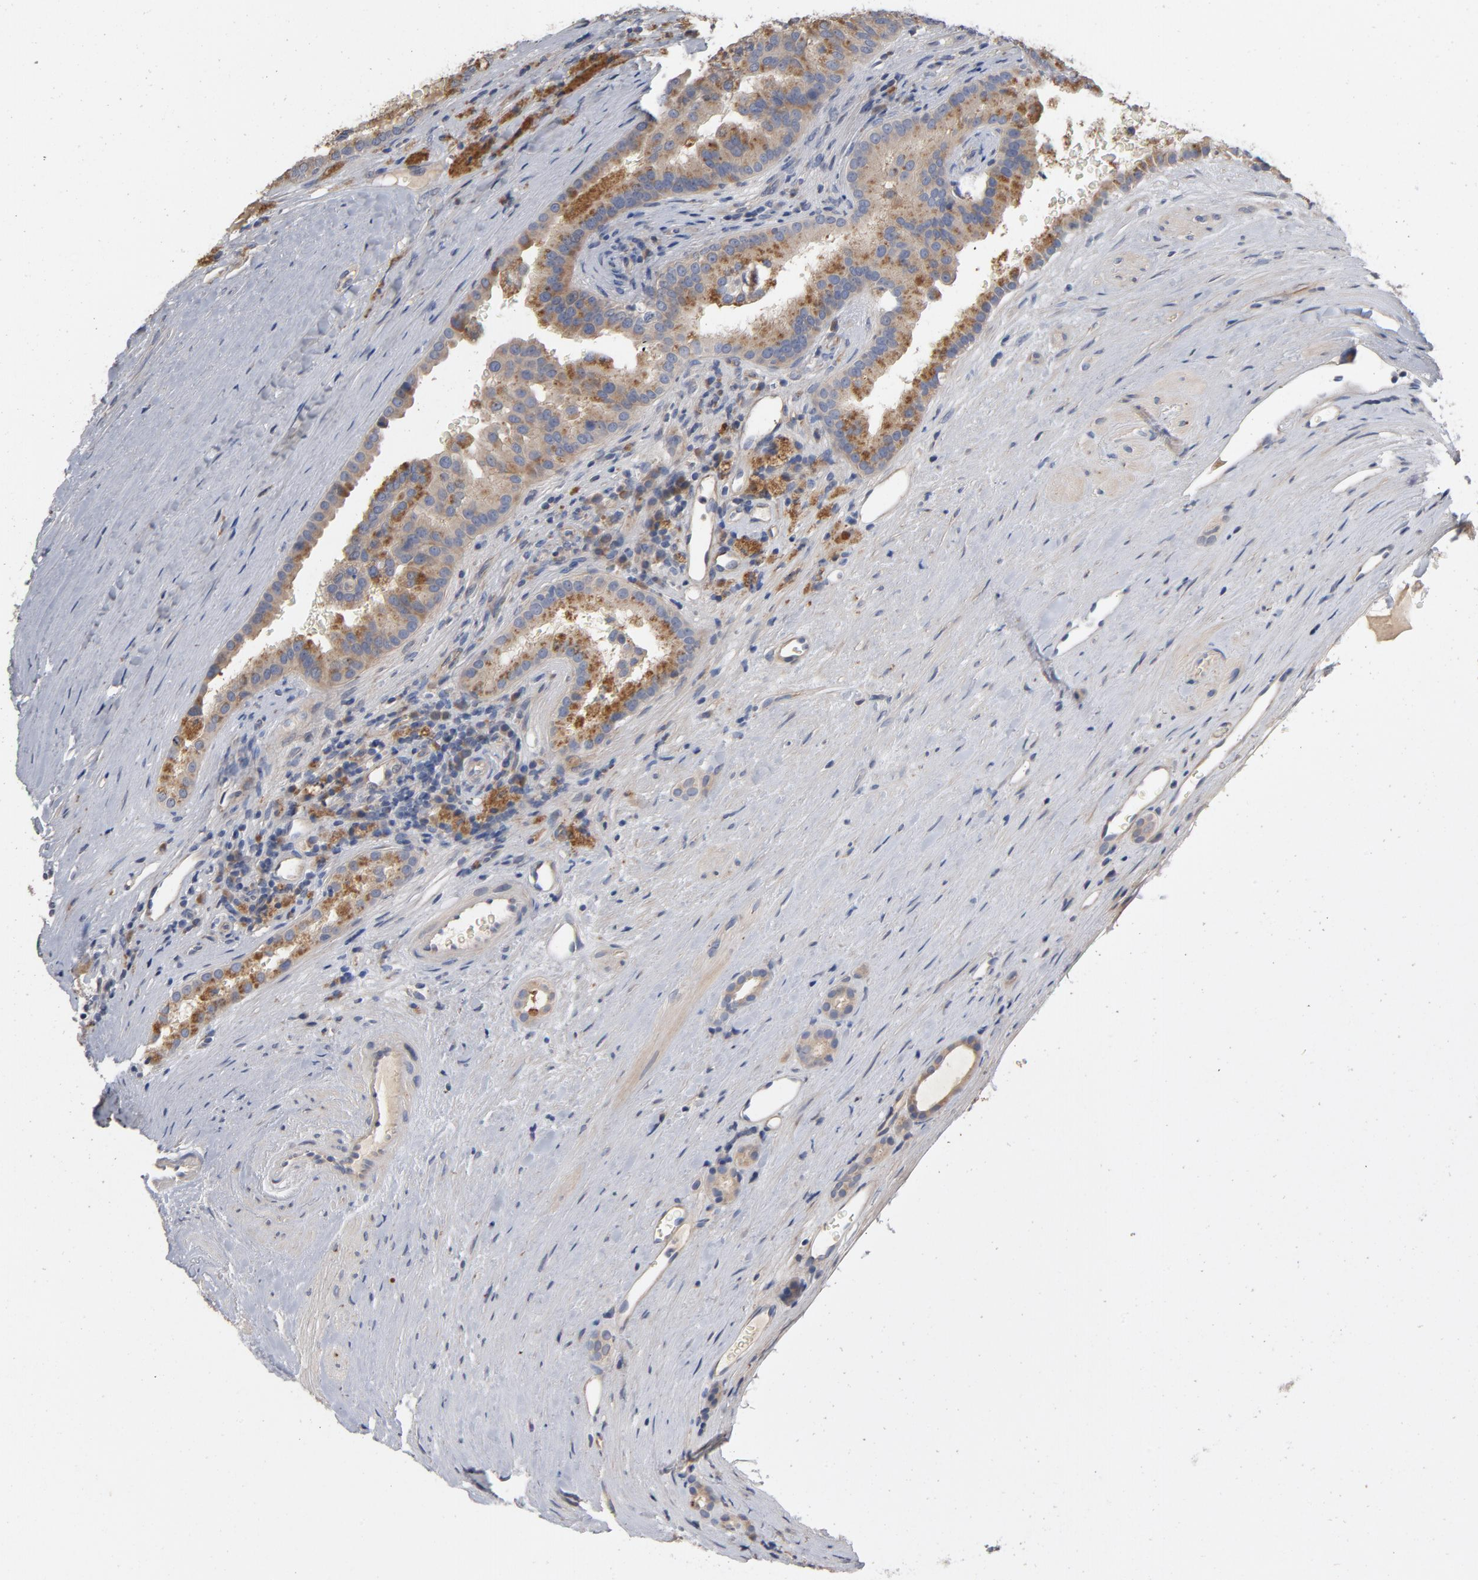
{"staining": {"intensity": "moderate", "quantity": ">75%", "location": "cytoplasmic/membranous"}, "tissue": "renal cancer", "cell_type": "Tumor cells", "image_type": "cancer", "snomed": [{"axis": "morphology", "description": "Adenocarcinoma, NOS"}, {"axis": "topography", "description": "Kidney"}], "caption": "Adenocarcinoma (renal) stained with a brown dye shows moderate cytoplasmic/membranous positive expression in approximately >75% of tumor cells.", "gene": "CCDC134", "patient": {"sex": "male", "age": 61}}